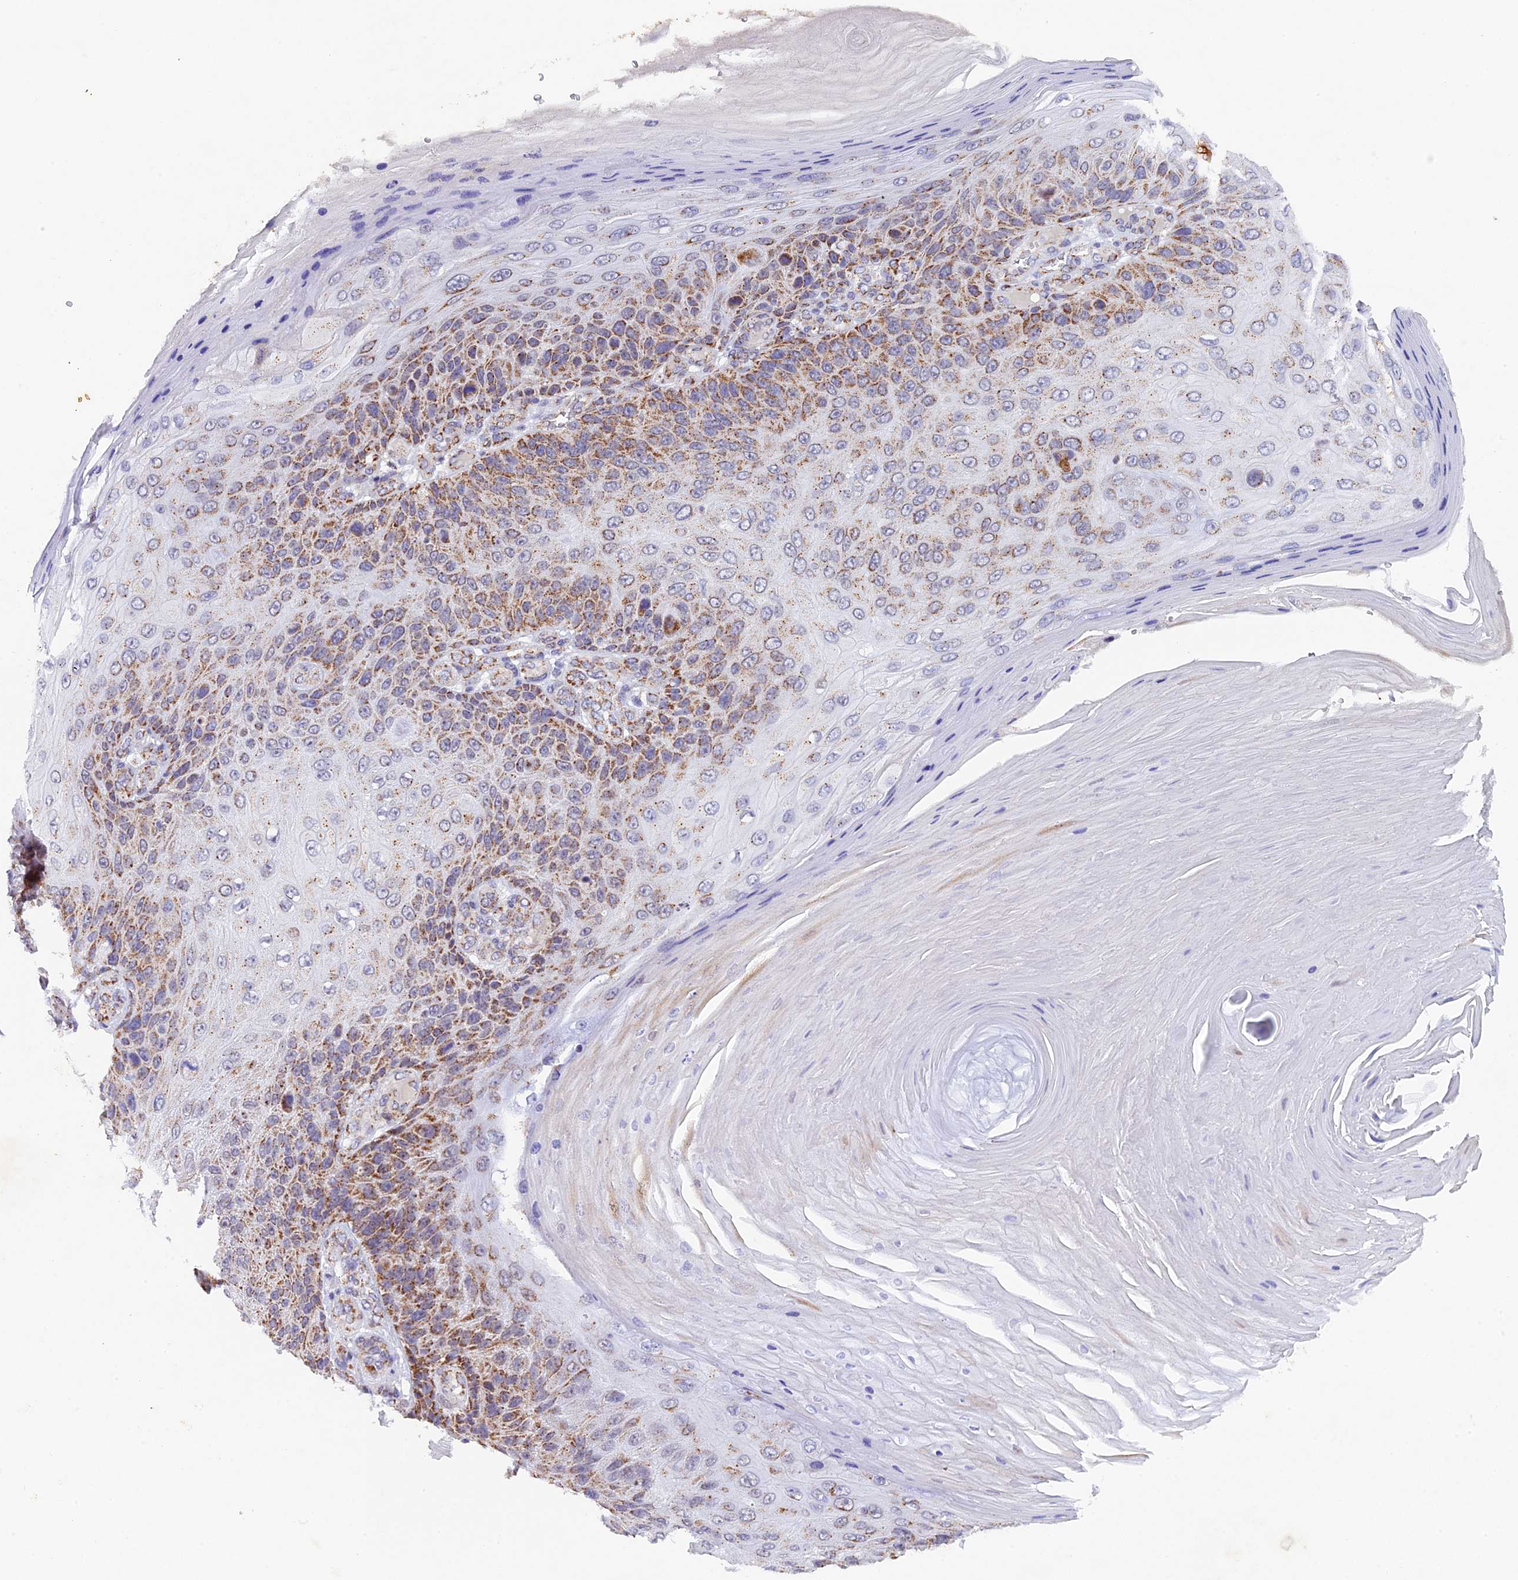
{"staining": {"intensity": "moderate", "quantity": ">75%", "location": "cytoplasmic/membranous"}, "tissue": "skin cancer", "cell_type": "Tumor cells", "image_type": "cancer", "snomed": [{"axis": "morphology", "description": "Squamous cell carcinoma, NOS"}, {"axis": "topography", "description": "Skin"}], "caption": "About >75% of tumor cells in skin cancer show moderate cytoplasmic/membranous protein staining as visualized by brown immunohistochemical staining.", "gene": "TFAM", "patient": {"sex": "female", "age": 88}}